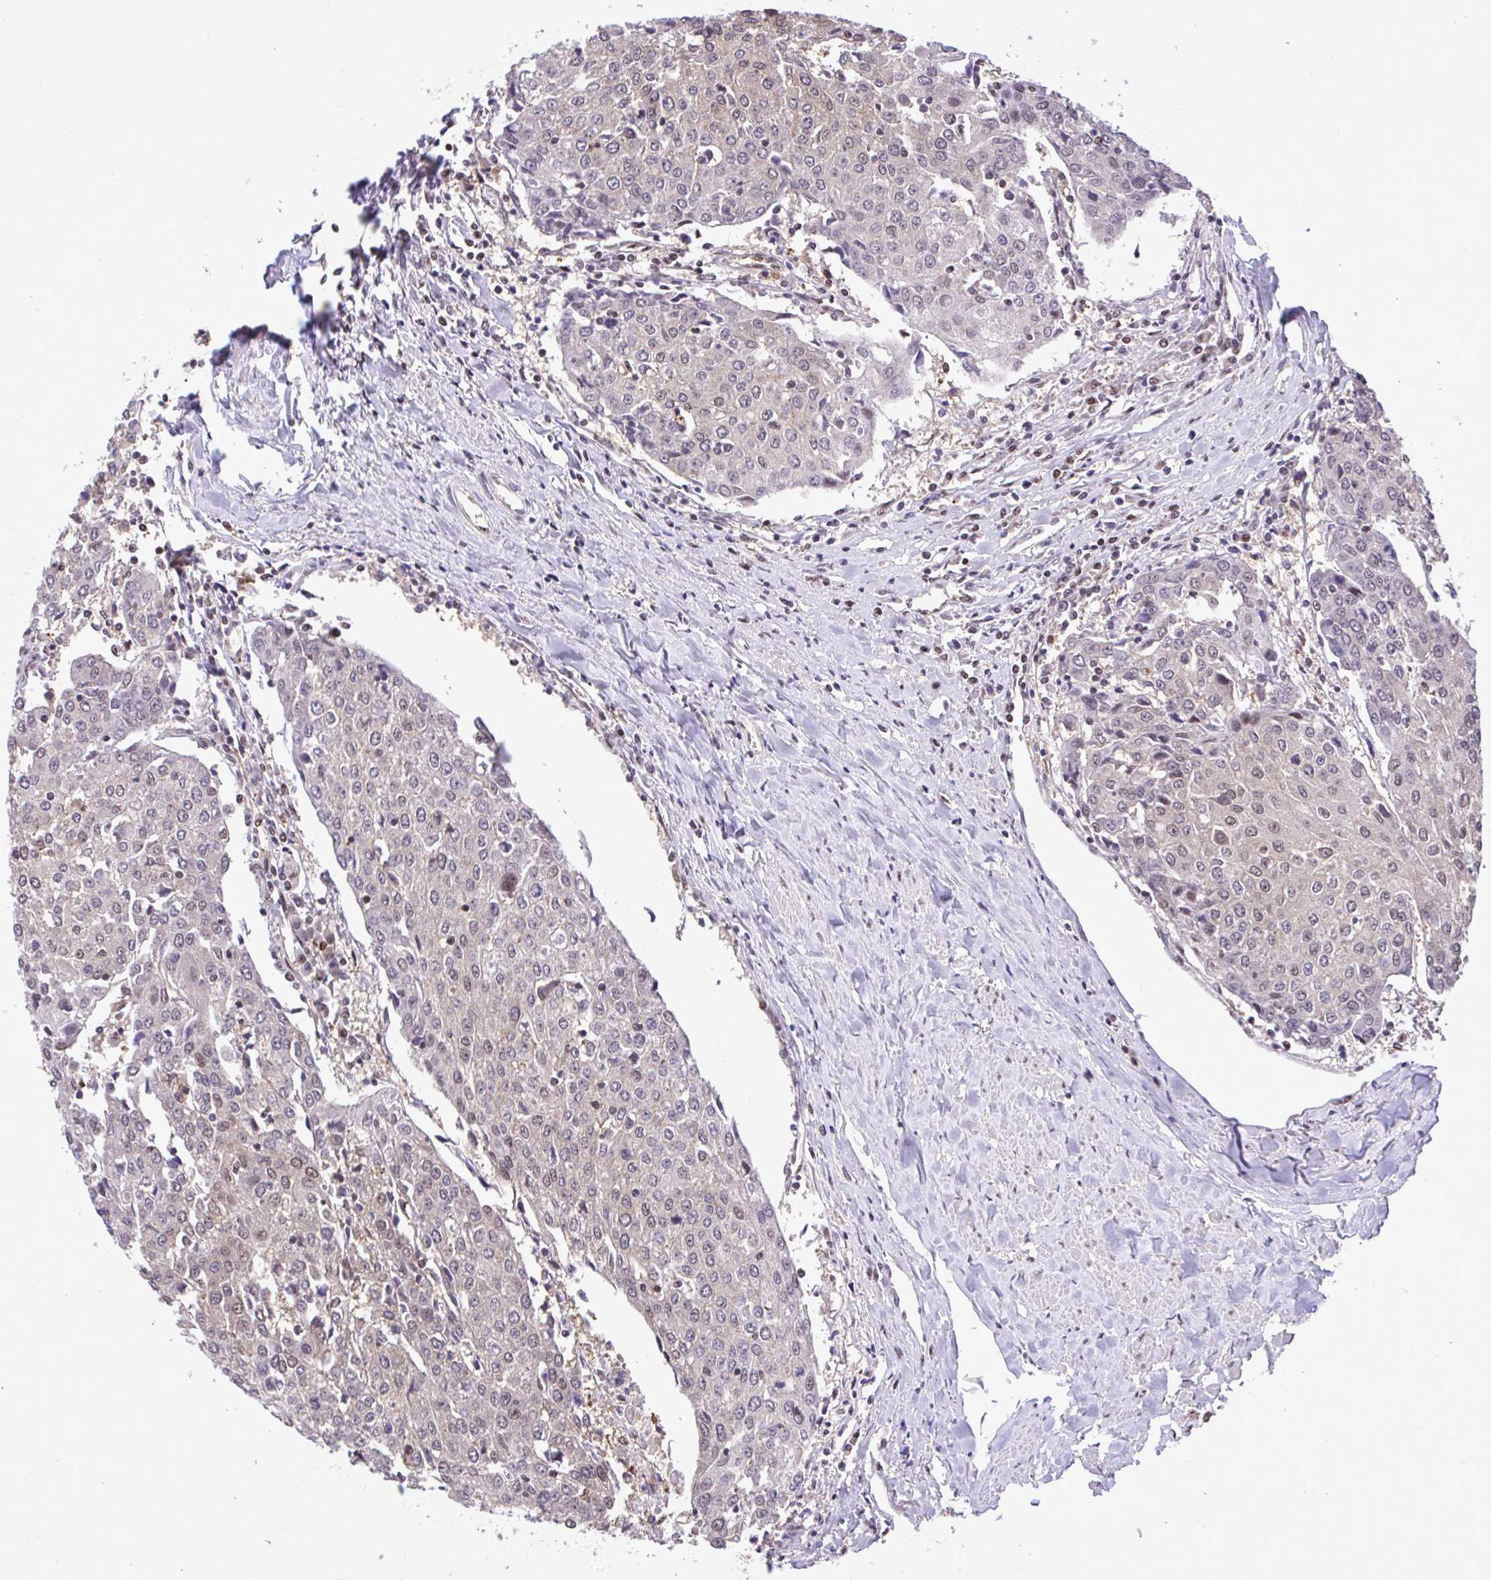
{"staining": {"intensity": "weak", "quantity": "25%-75%", "location": "nuclear"}, "tissue": "urothelial cancer", "cell_type": "Tumor cells", "image_type": "cancer", "snomed": [{"axis": "morphology", "description": "Urothelial carcinoma, High grade"}, {"axis": "topography", "description": "Urinary bladder"}], "caption": "Urothelial carcinoma (high-grade) was stained to show a protein in brown. There is low levels of weak nuclear staining in about 25%-75% of tumor cells.", "gene": "GLIS3", "patient": {"sex": "female", "age": 85}}